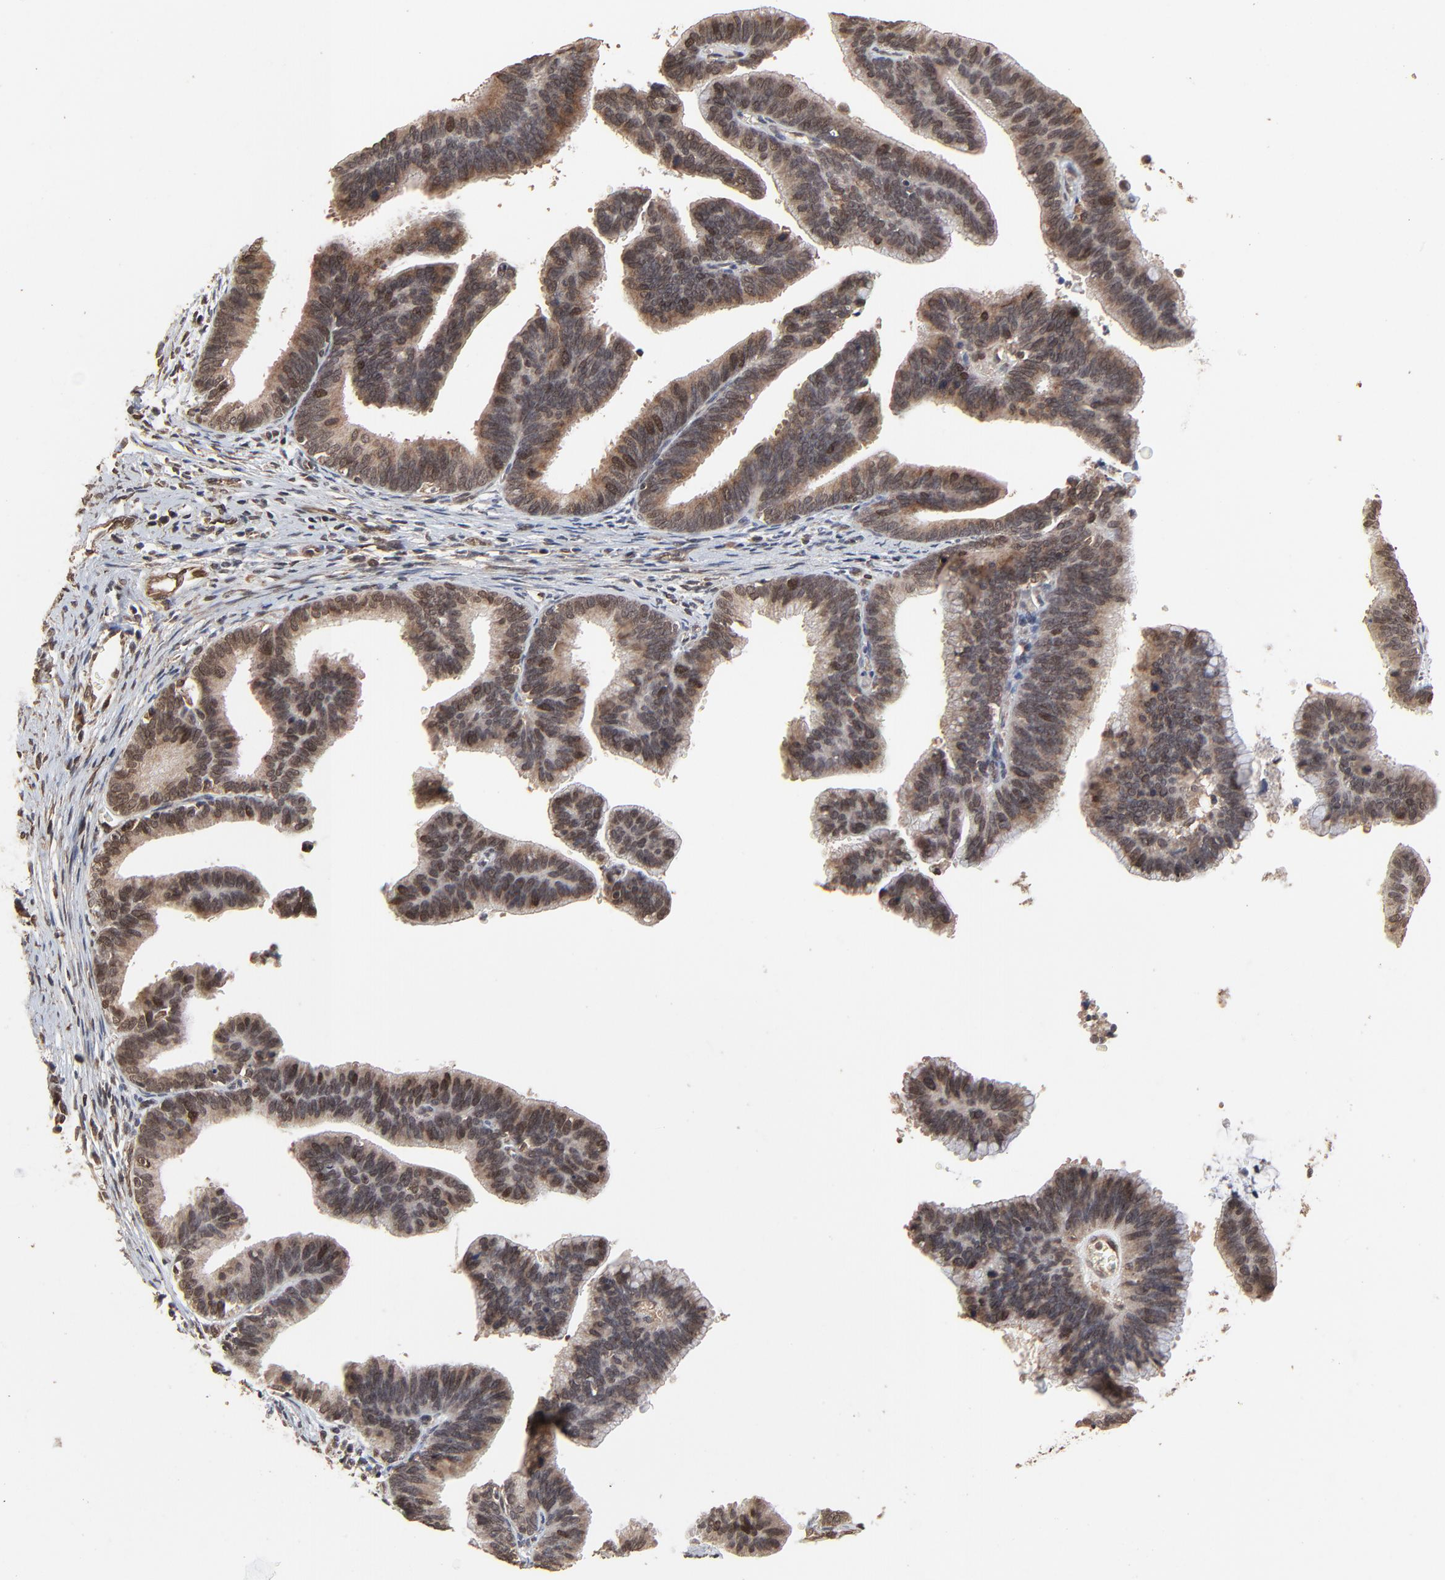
{"staining": {"intensity": "moderate", "quantity": ">75%", "location": "cytoplasmic/membranous,nuclear"}, "tissue": "cervical cancer", "cell_type": "Tumor cells", "image_type": "cancer", "snomed": [{"axis": "morphology", "description": "Adenocarcinoma, NOS"}, {"axis": "topography", "description": "Cervix"}], "caption": "This image demonstrates cervical cancer stained with immunohistochemistry (IHC) to label a protein in brown. The cytoplasmic/membranous and nuclear of tumor cells show moderate positivity for the protein. Nuclei are counter-stained blue.", "gene": "FAM227A", "patient": {"sex": "female", "age": 47}}